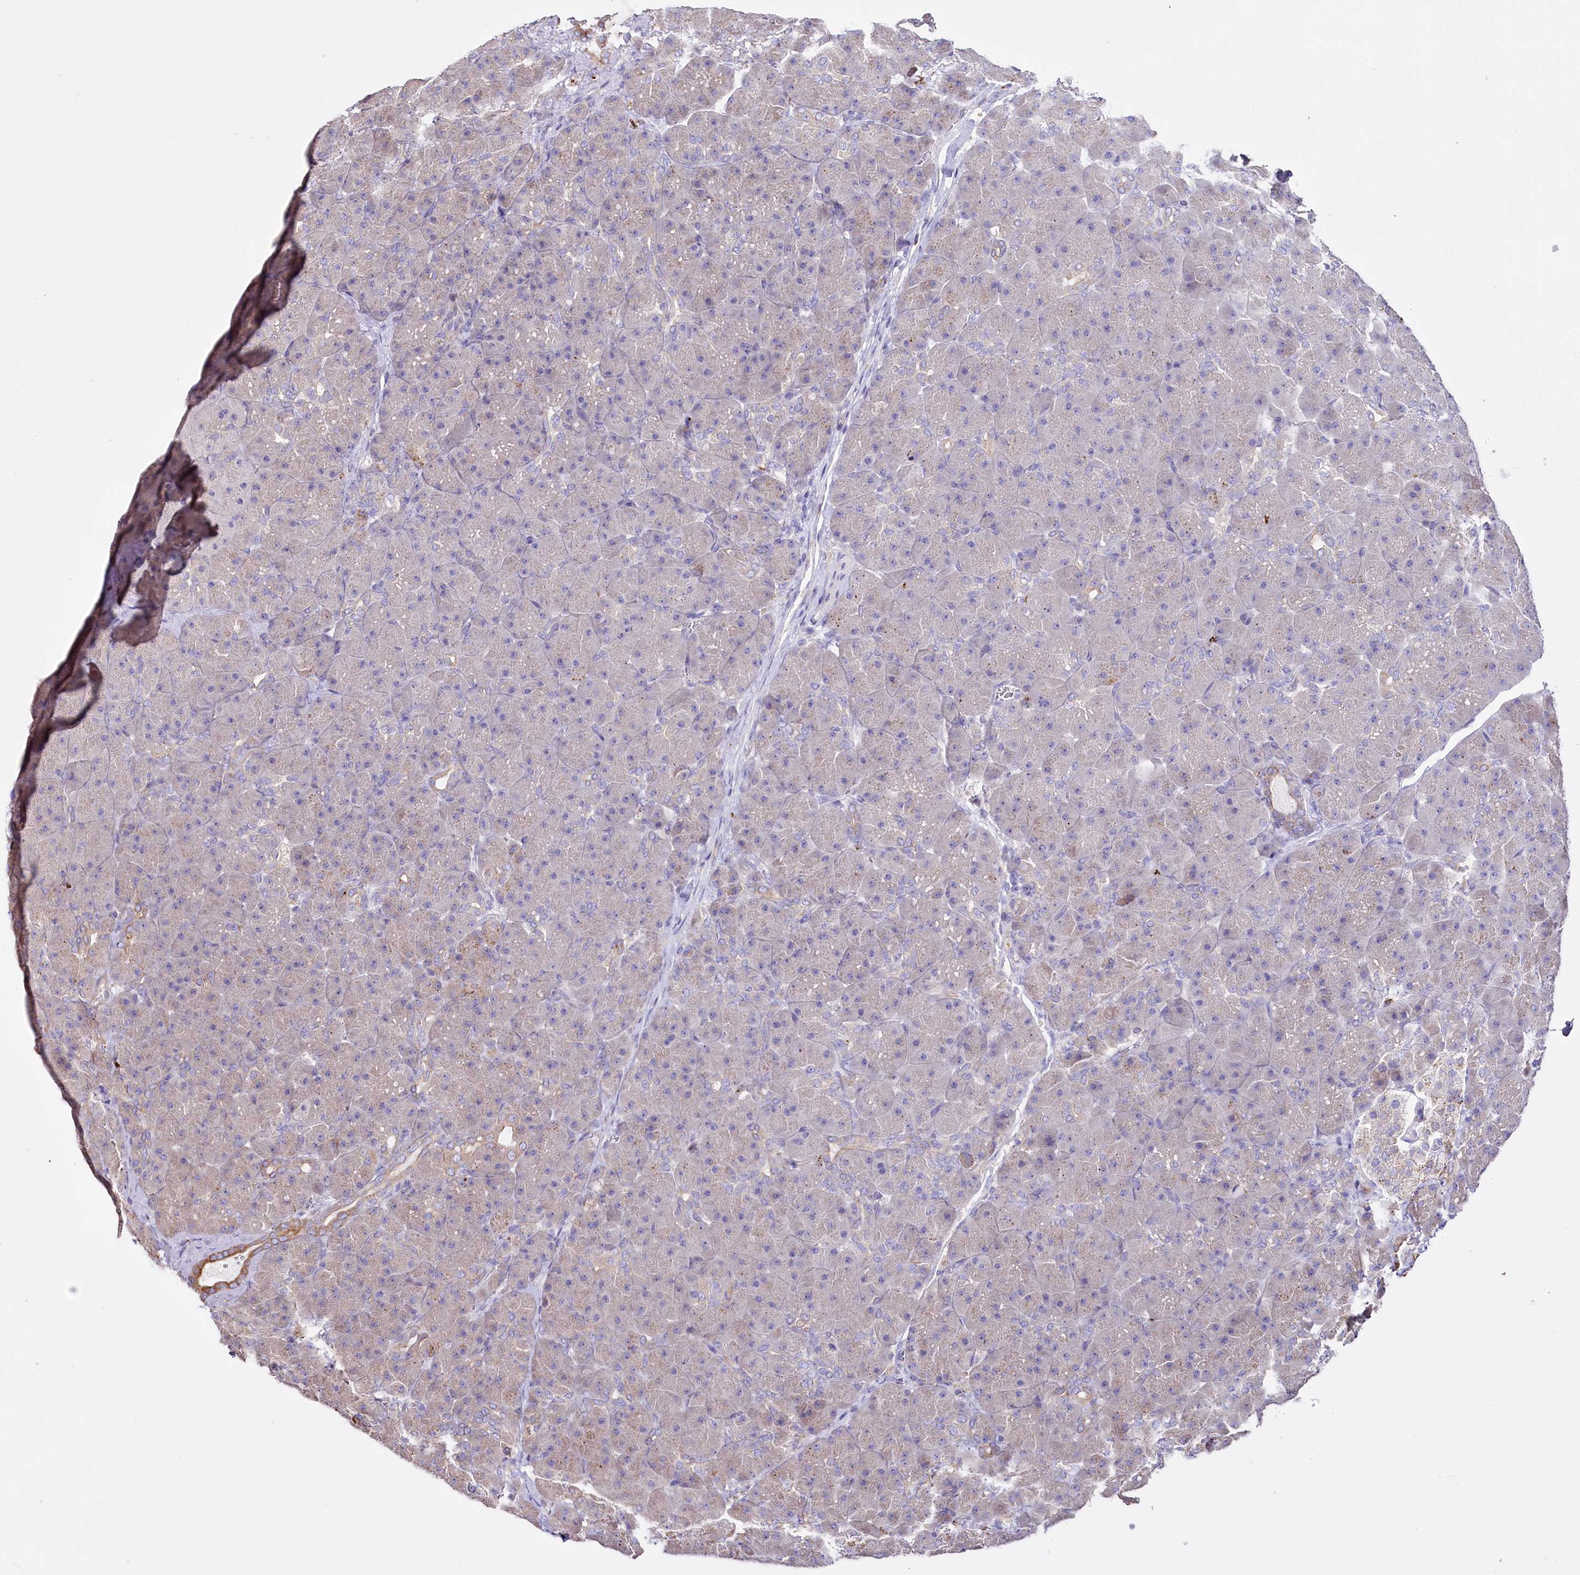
{"staining": {"intensity": "moderate", "quantity": "25%-75%", "location": "cytoplasmic/membranous"}, "tissue": "pancreas", "cell_type": "Exocrine glandular cells", "image_type": "normal", "snomed": [{"axis": "morphology", "description": "Normal tissue, NOS"}, {"axis": "topography", "description": "Pancreas"}], "caption": "Immunohistochemistry (IHC) of normal pancreas shows medium levels of moderate cytoplasmic/membranous positivity in about 25%-75% of exocrine glandular cells.", "gene": "PTER", "patient": {"sex": "male", "age": 66}}